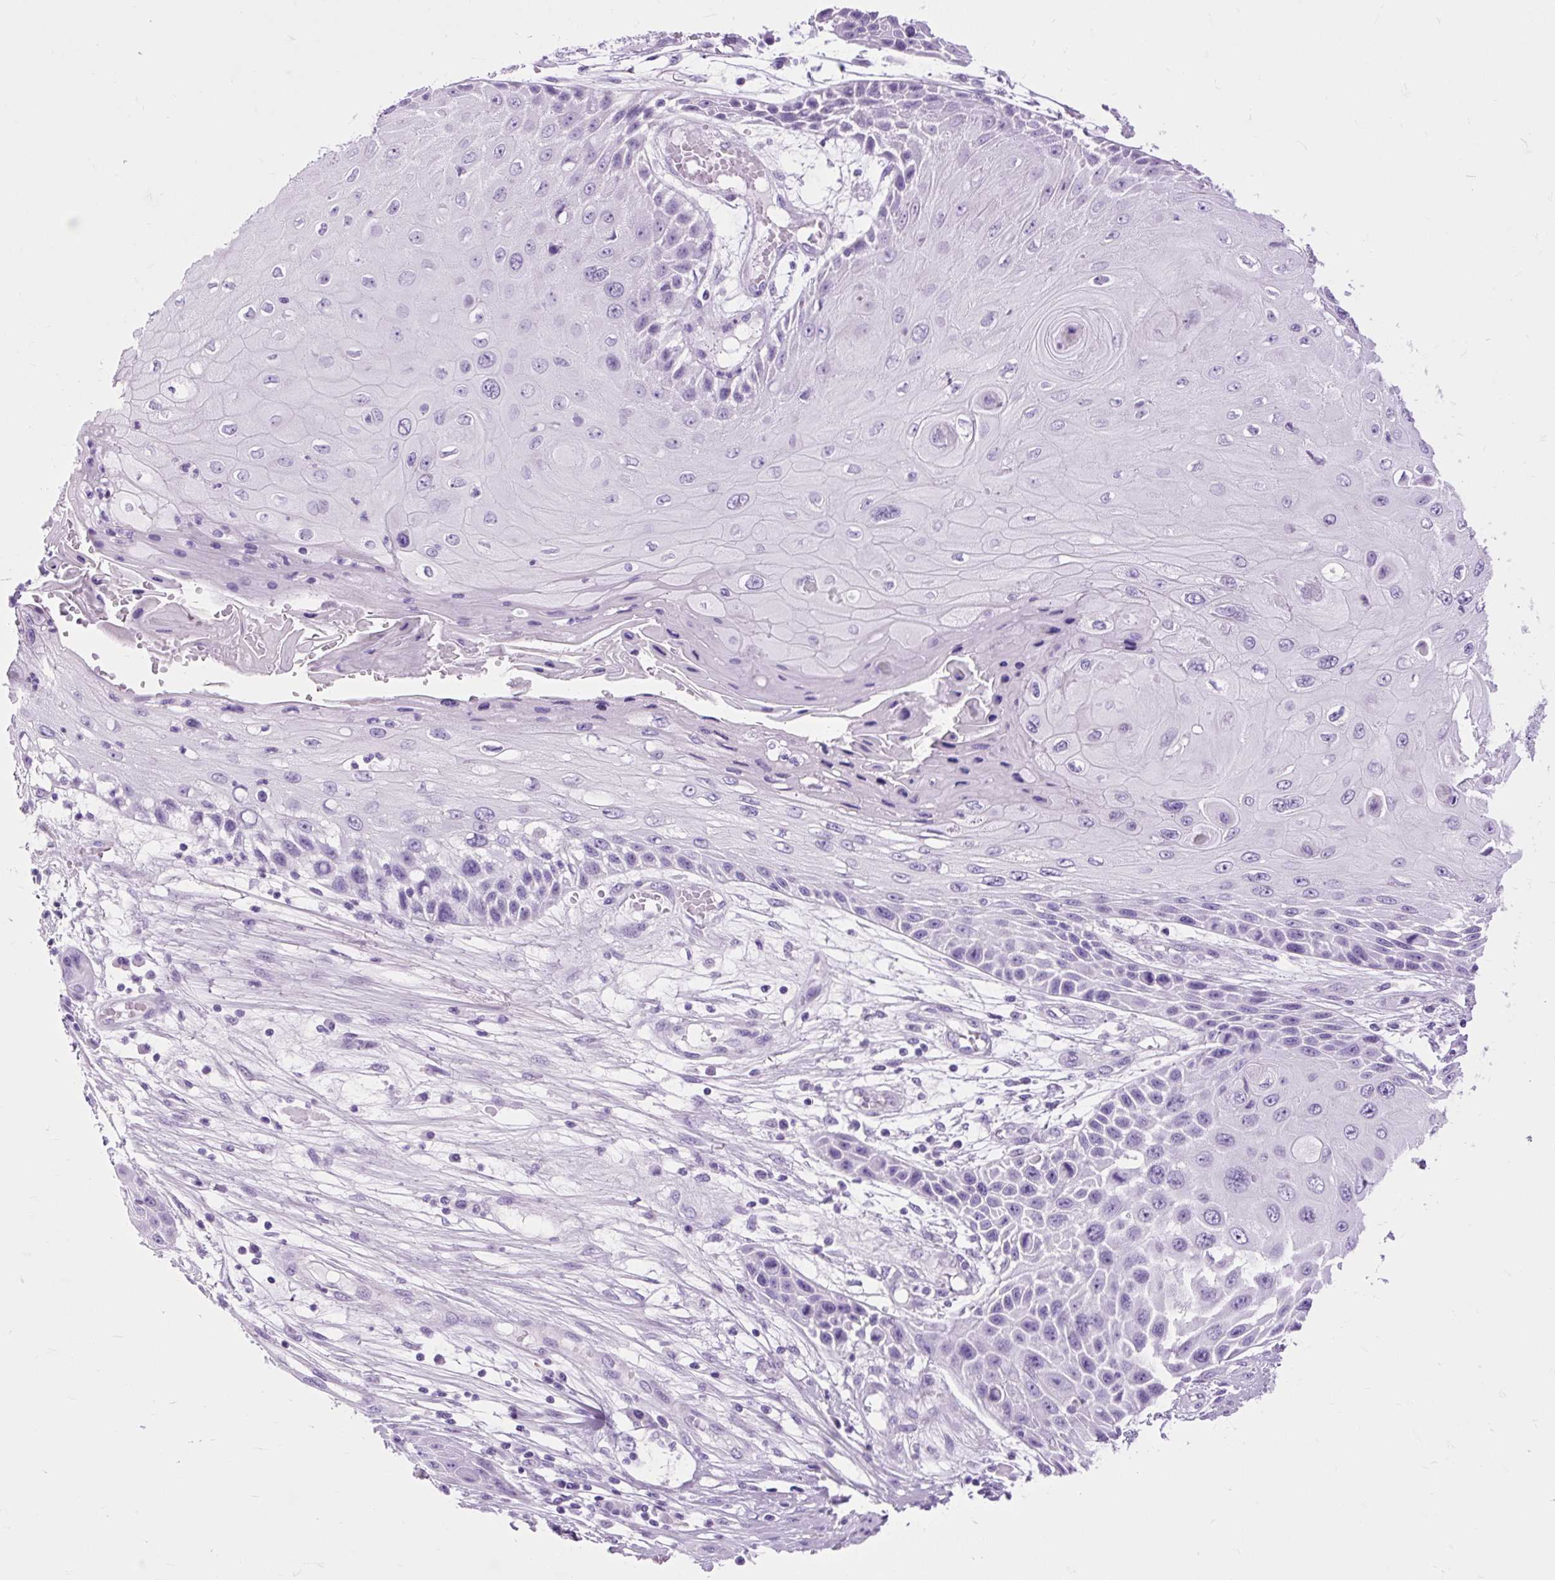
{"staining": {"intensity": "negative", "quantity": "none", "location": "none"}, "tissue": "skin cancer", "cell_type": "Tumor cells", "image_type": "cancer", "snomed": [{"axis": "morphology", "description": "Squamous cell carcinoma, NOS"}, {"axis": "topography", "description": "Skin"}, {"axis": "topography", "description": "Vulva"}], "caption": "IHC of skin cancer (squamous cell carcinoma) shows no positivity in tumor cells.", "gene": "DPP6", "patient": {"sex": "female", "age": 44}}